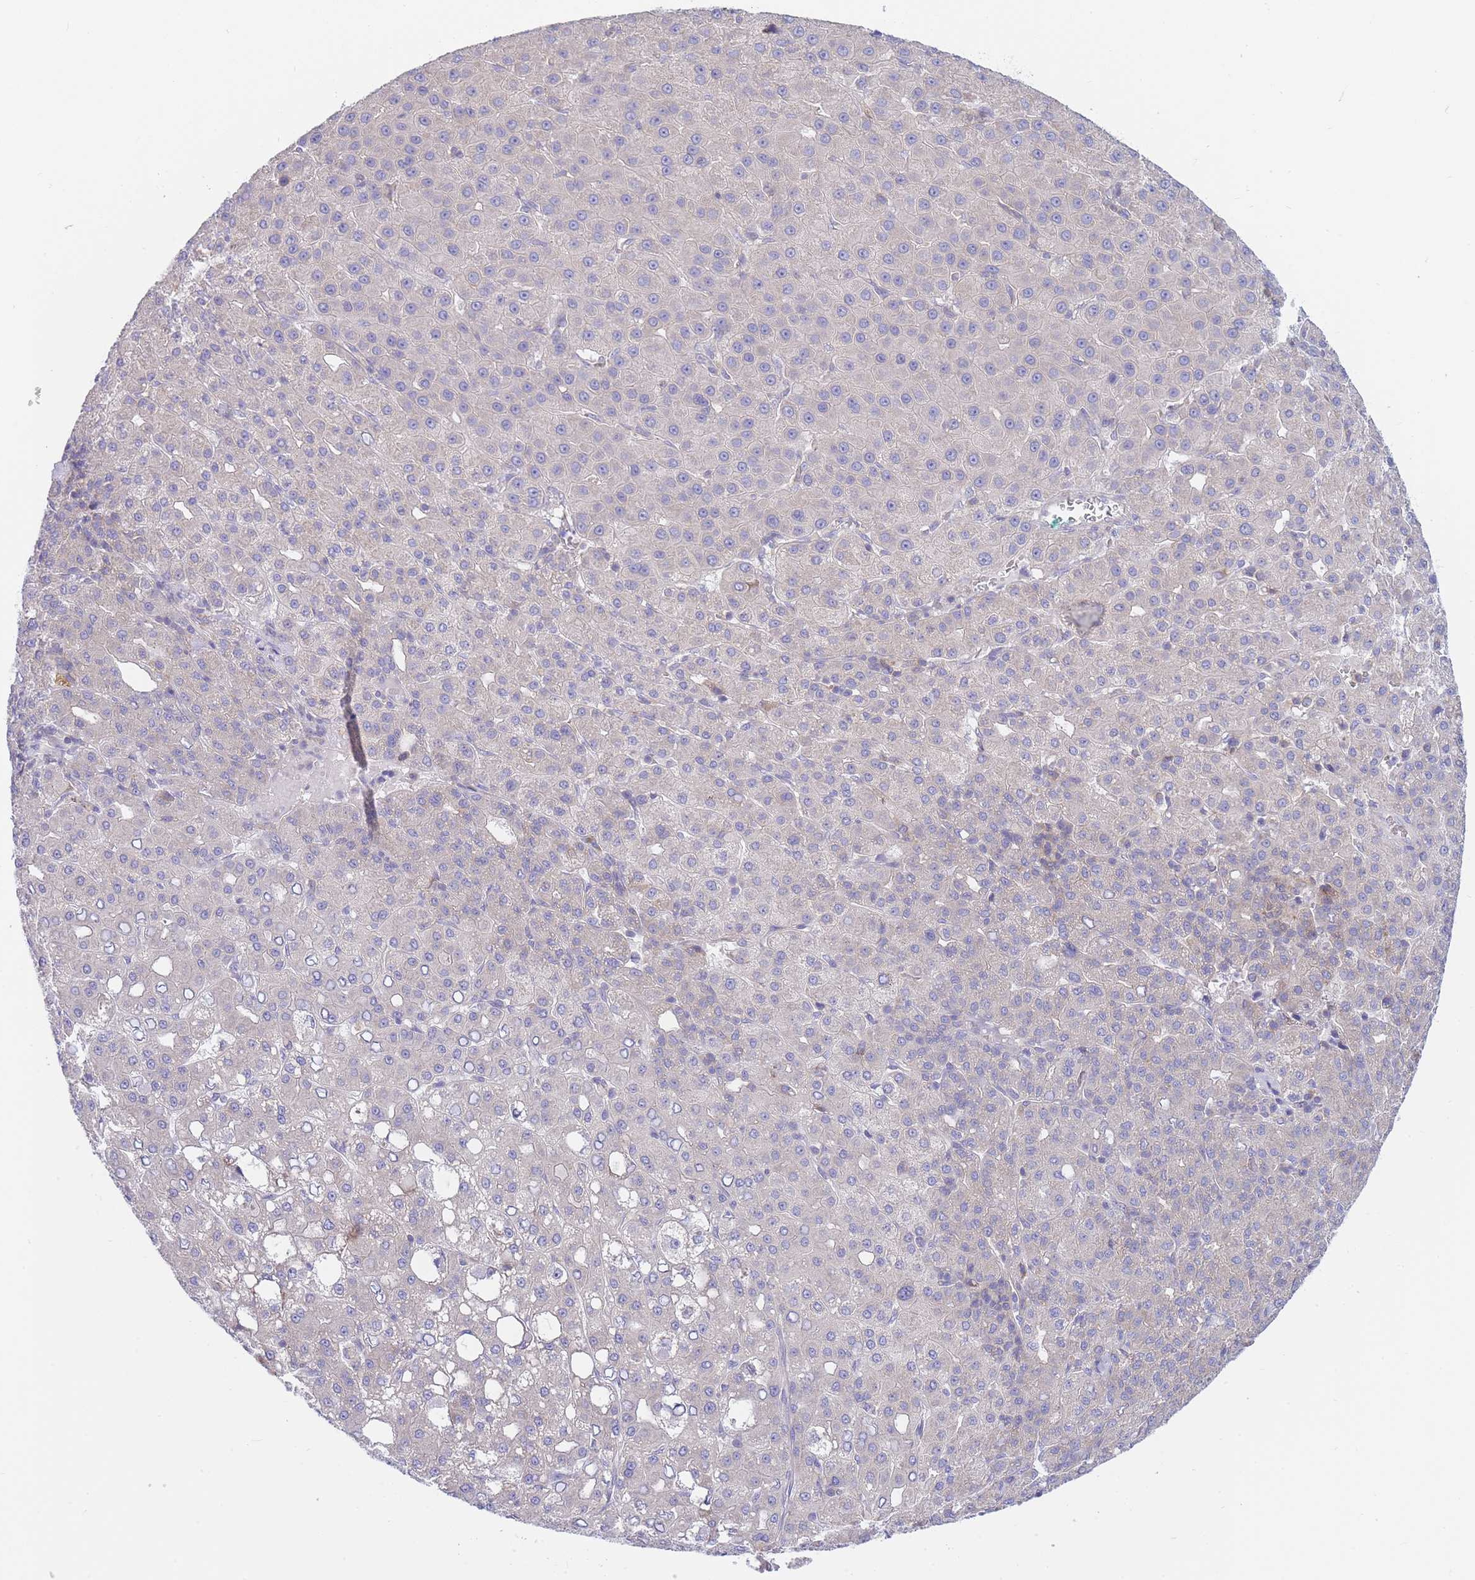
{"staining": {"intensity": "negative", "quantity": "none", "location": "none"}, "tissue": "liver cancer", "cell_type": "Tumor cells", "image_type": "cancer", "snomed": [{"axis": "morphology", "description": "Carcinoma, Hepatocellular, NOS"}, {"axis": "topography", "description": "Liver"}], "caption": "Hepatocellular carcinoma (liver) stained for a protein using IHC displays no staining tumor cells.", "gene": "SH2B2", "patient": {"sex": "male", "age": 65}}